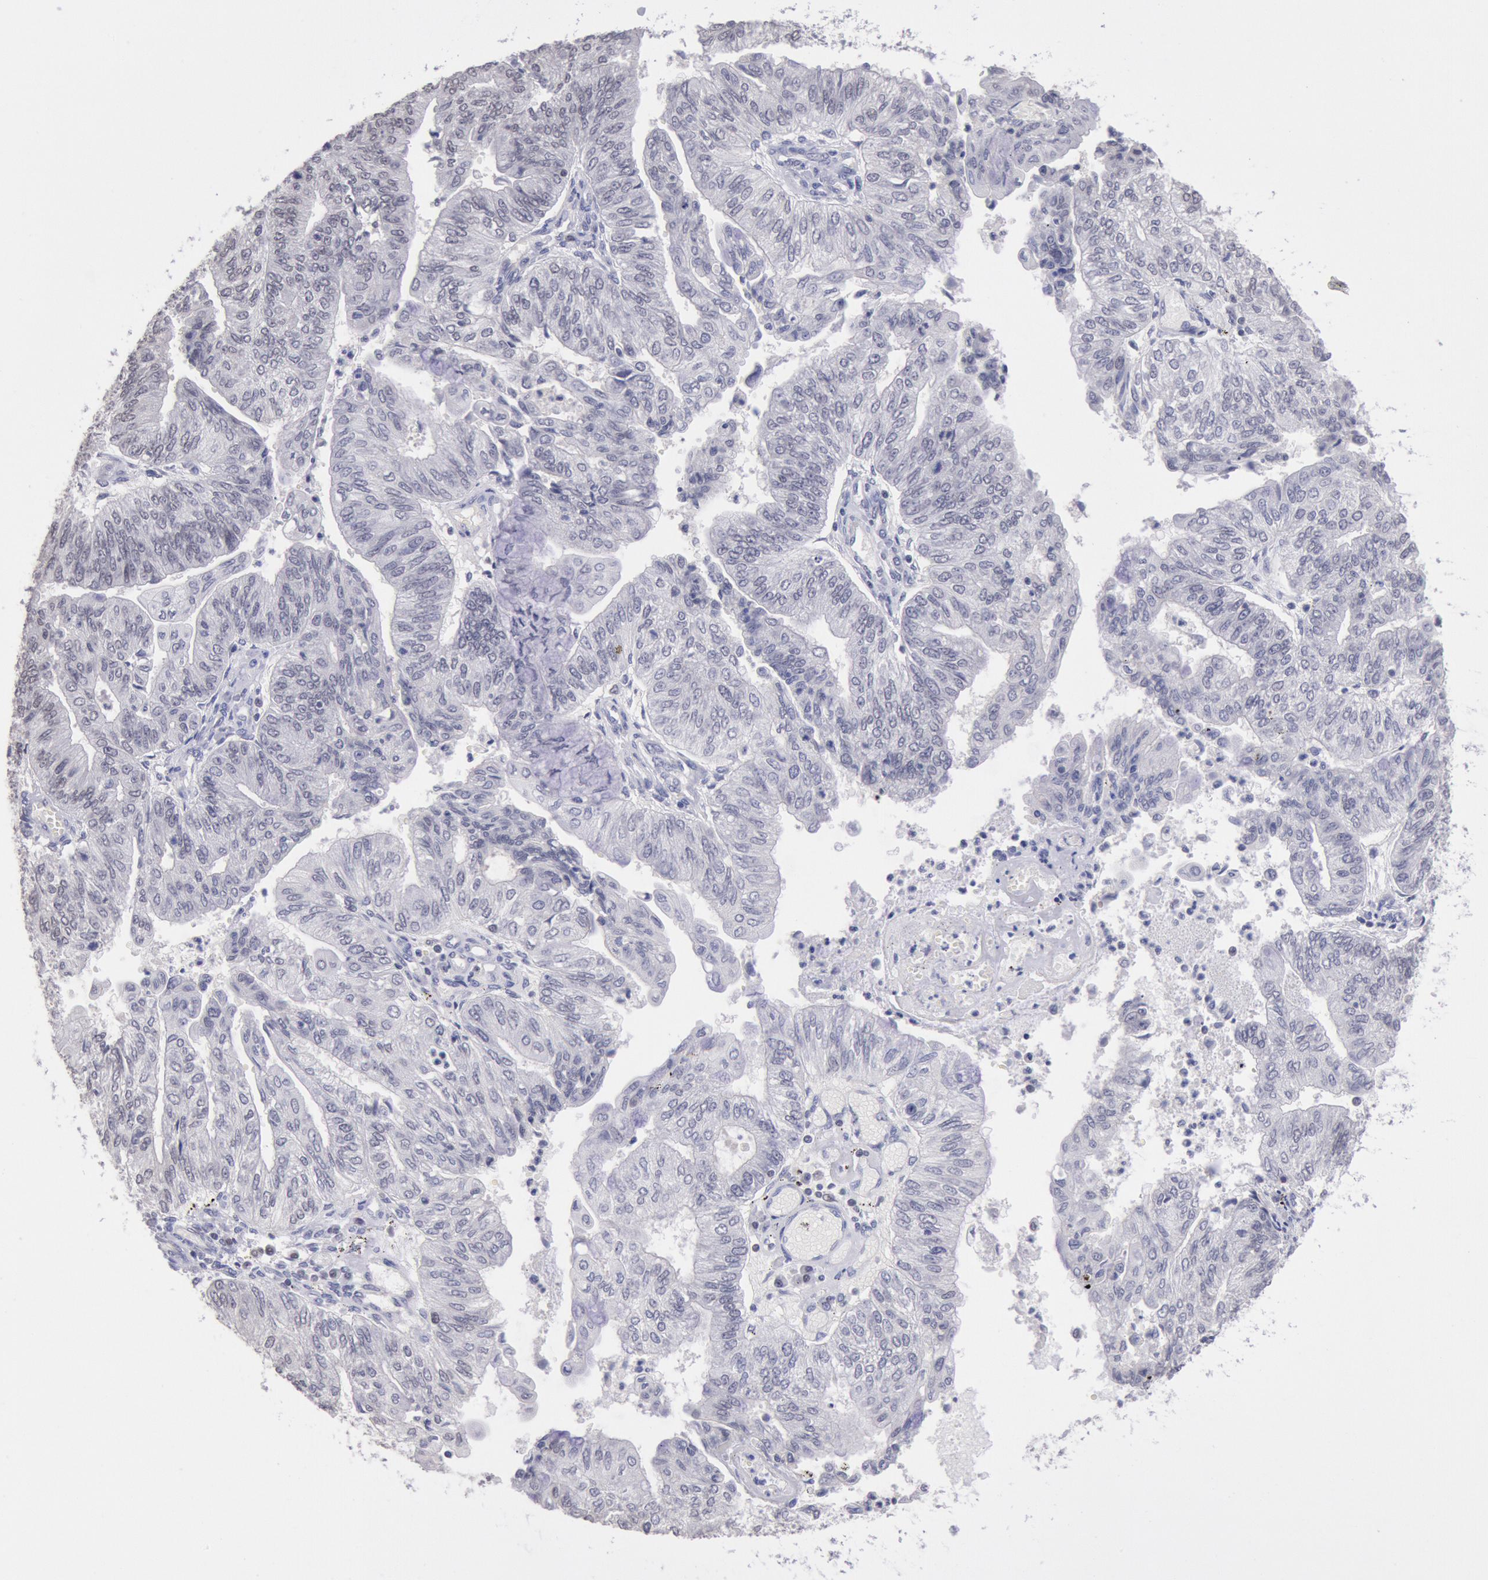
{"staining": {"intensity": "negative", "quantity": "none", "location": "none"}, "tissue": "endometrial cancer", "cell_type": "Tumor cells", "image_type": "cancer", "snomed": [{"axis": "morphology", "description": "Adenocarcinoma, NOS"}, {"axis": "topography", "description": "Endometrium"}], "caption": "Tumor cells show no significant protein staining in adenocarcinoma (endometrial).", "gene": "MYH7", "patient": {"sex": "female", "age": 59}}